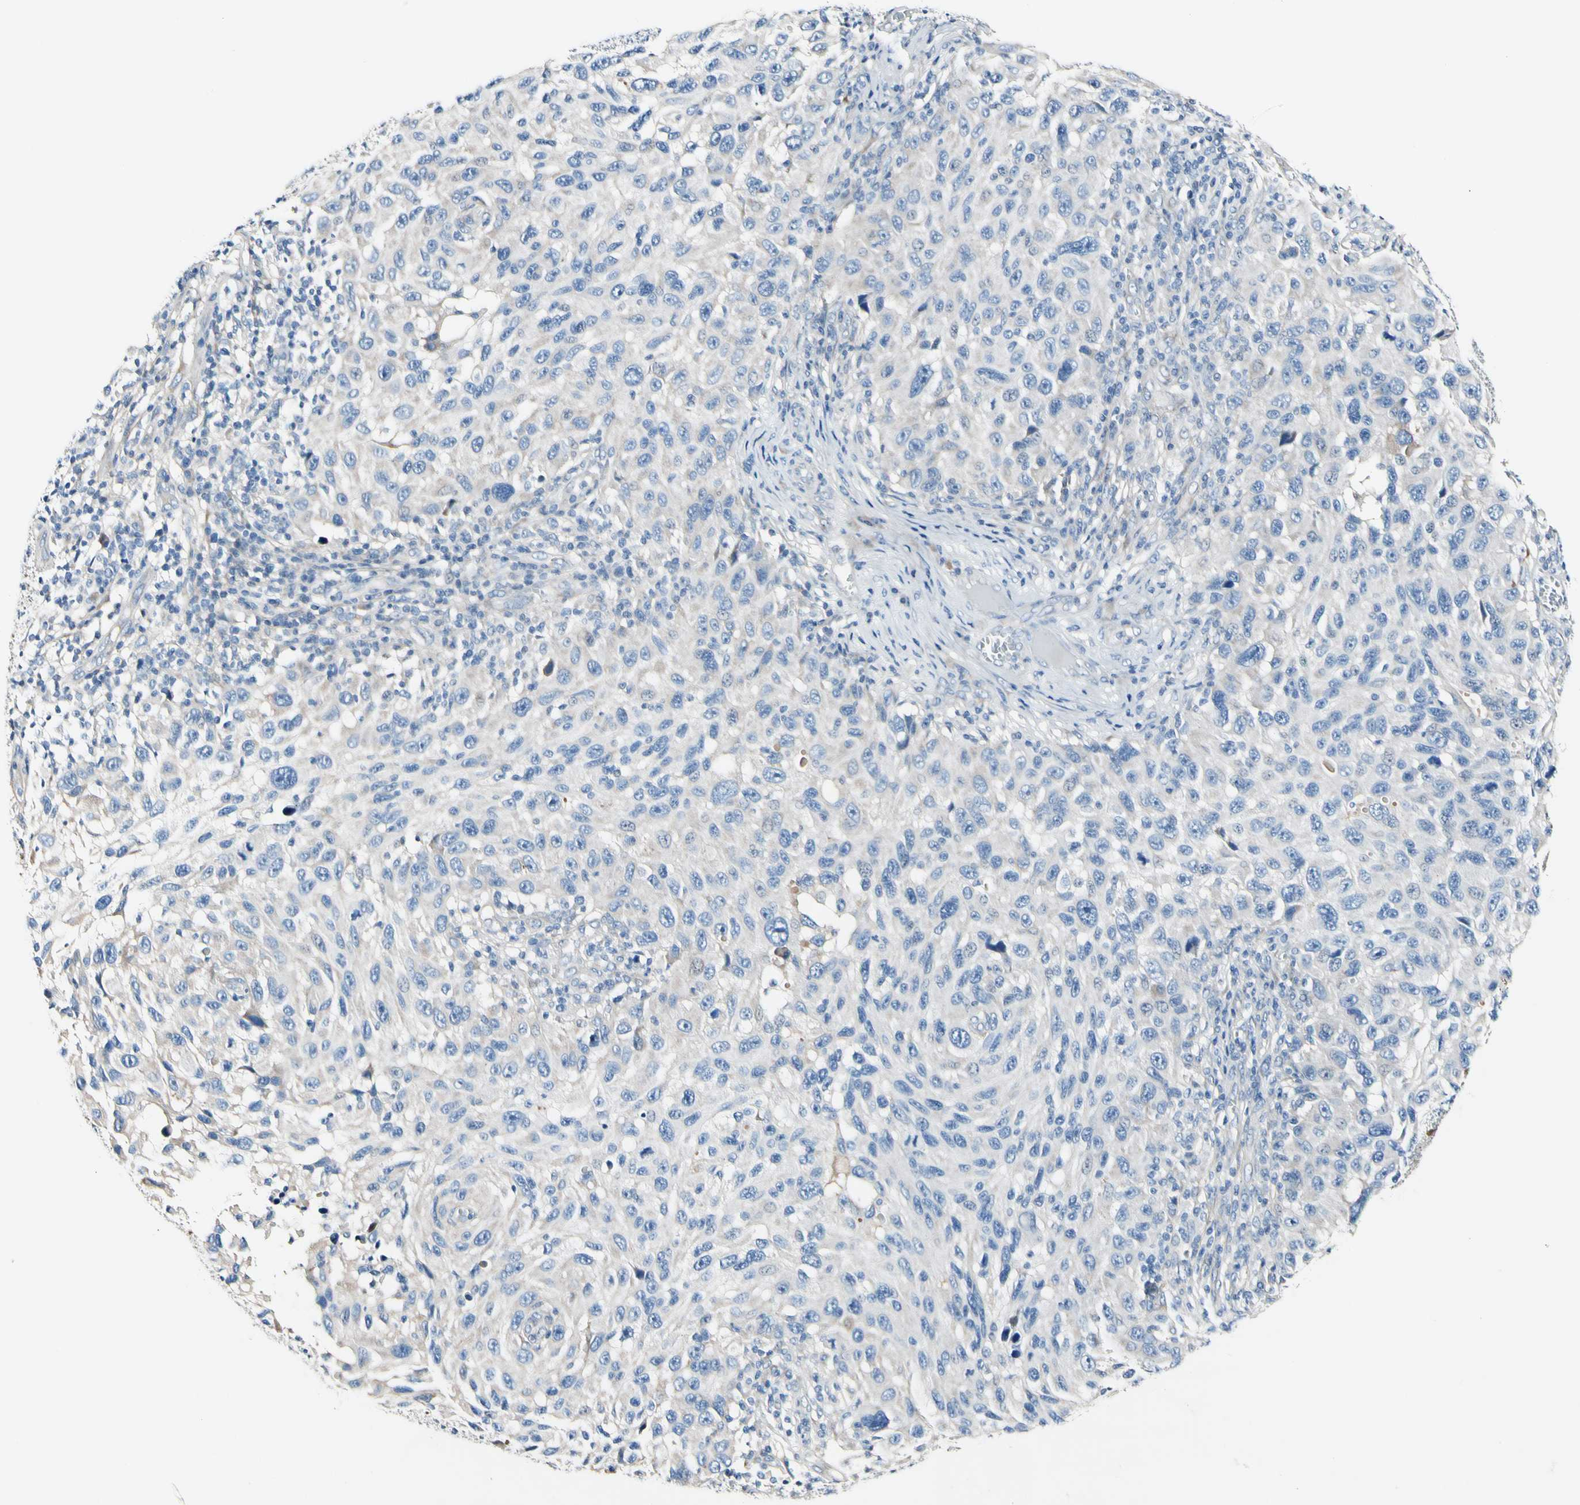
{"staining": {"intensity": "negative", "quantity": "none", "location": "none"}, "tissue": "melanoma", "cell_type": "Tumor cells", "image_type": "cancer", "snomed": [{"axis": "morphology", "description": "Malignant melanoma, NOS"}, {"axis": "topography", "description": "Skin"}], "caption": "Malignant melanoma stained for a protein using immunohistochemistry demonstrates no staining tumor cells.", "gene": "COL6A3", "patient": {"sex": "male", "age": 53}}